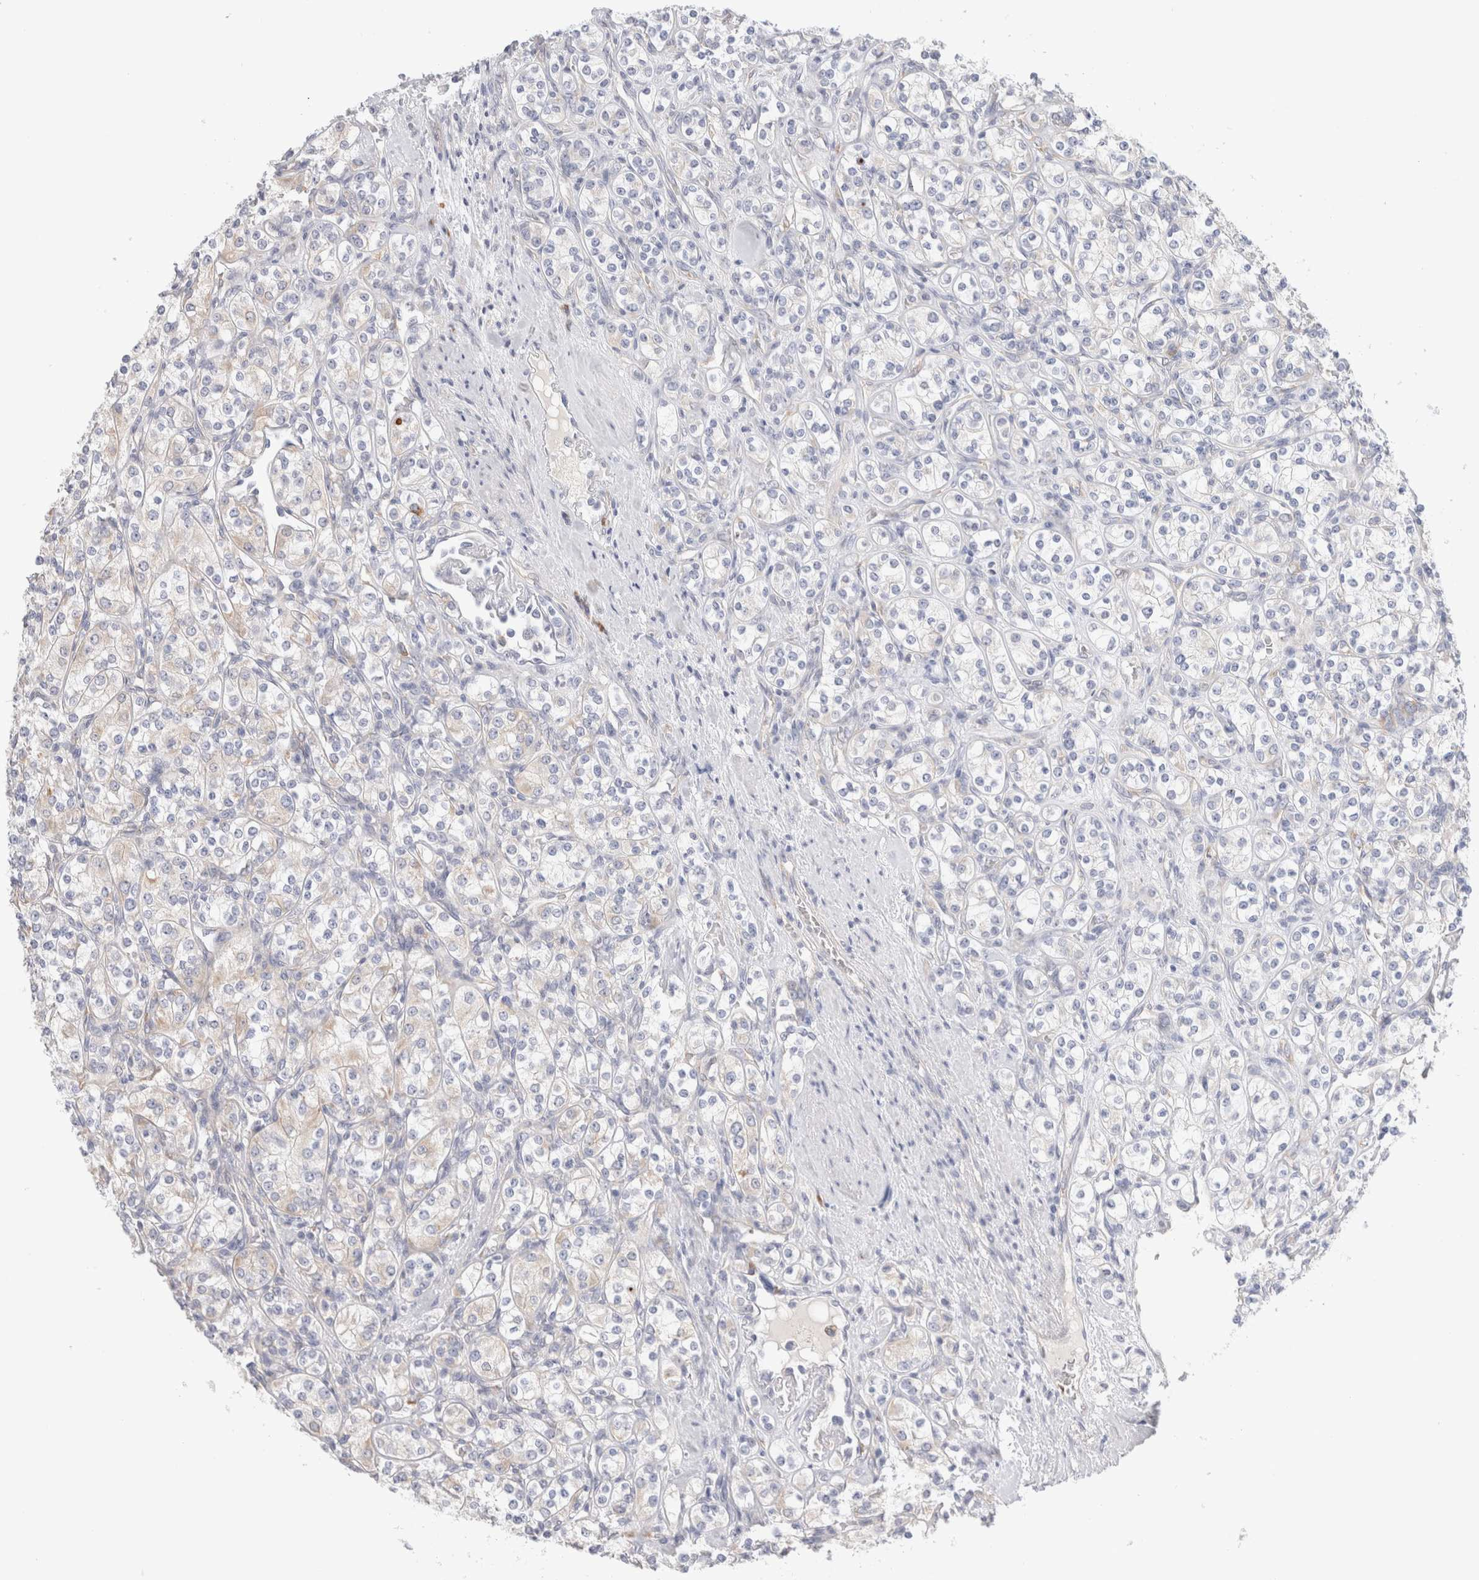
{"staining": {"intensity": "negative", "quantity": "none", "location": "none"}, "tissue": "renal cancer", "cell_type": "Tumor cells", "image_type": "cancer", "snomed": [{"axis": "morphology", "description": "Adenocarcinoma, NOS"}, {"axis": "topography", "description": "Kidney"}], "caption": "Histopathology image shows no significant protein staining in tumor cells of renal cancer.", "gene": "CSK", "patient": {"sex": "male", "age": 77}}